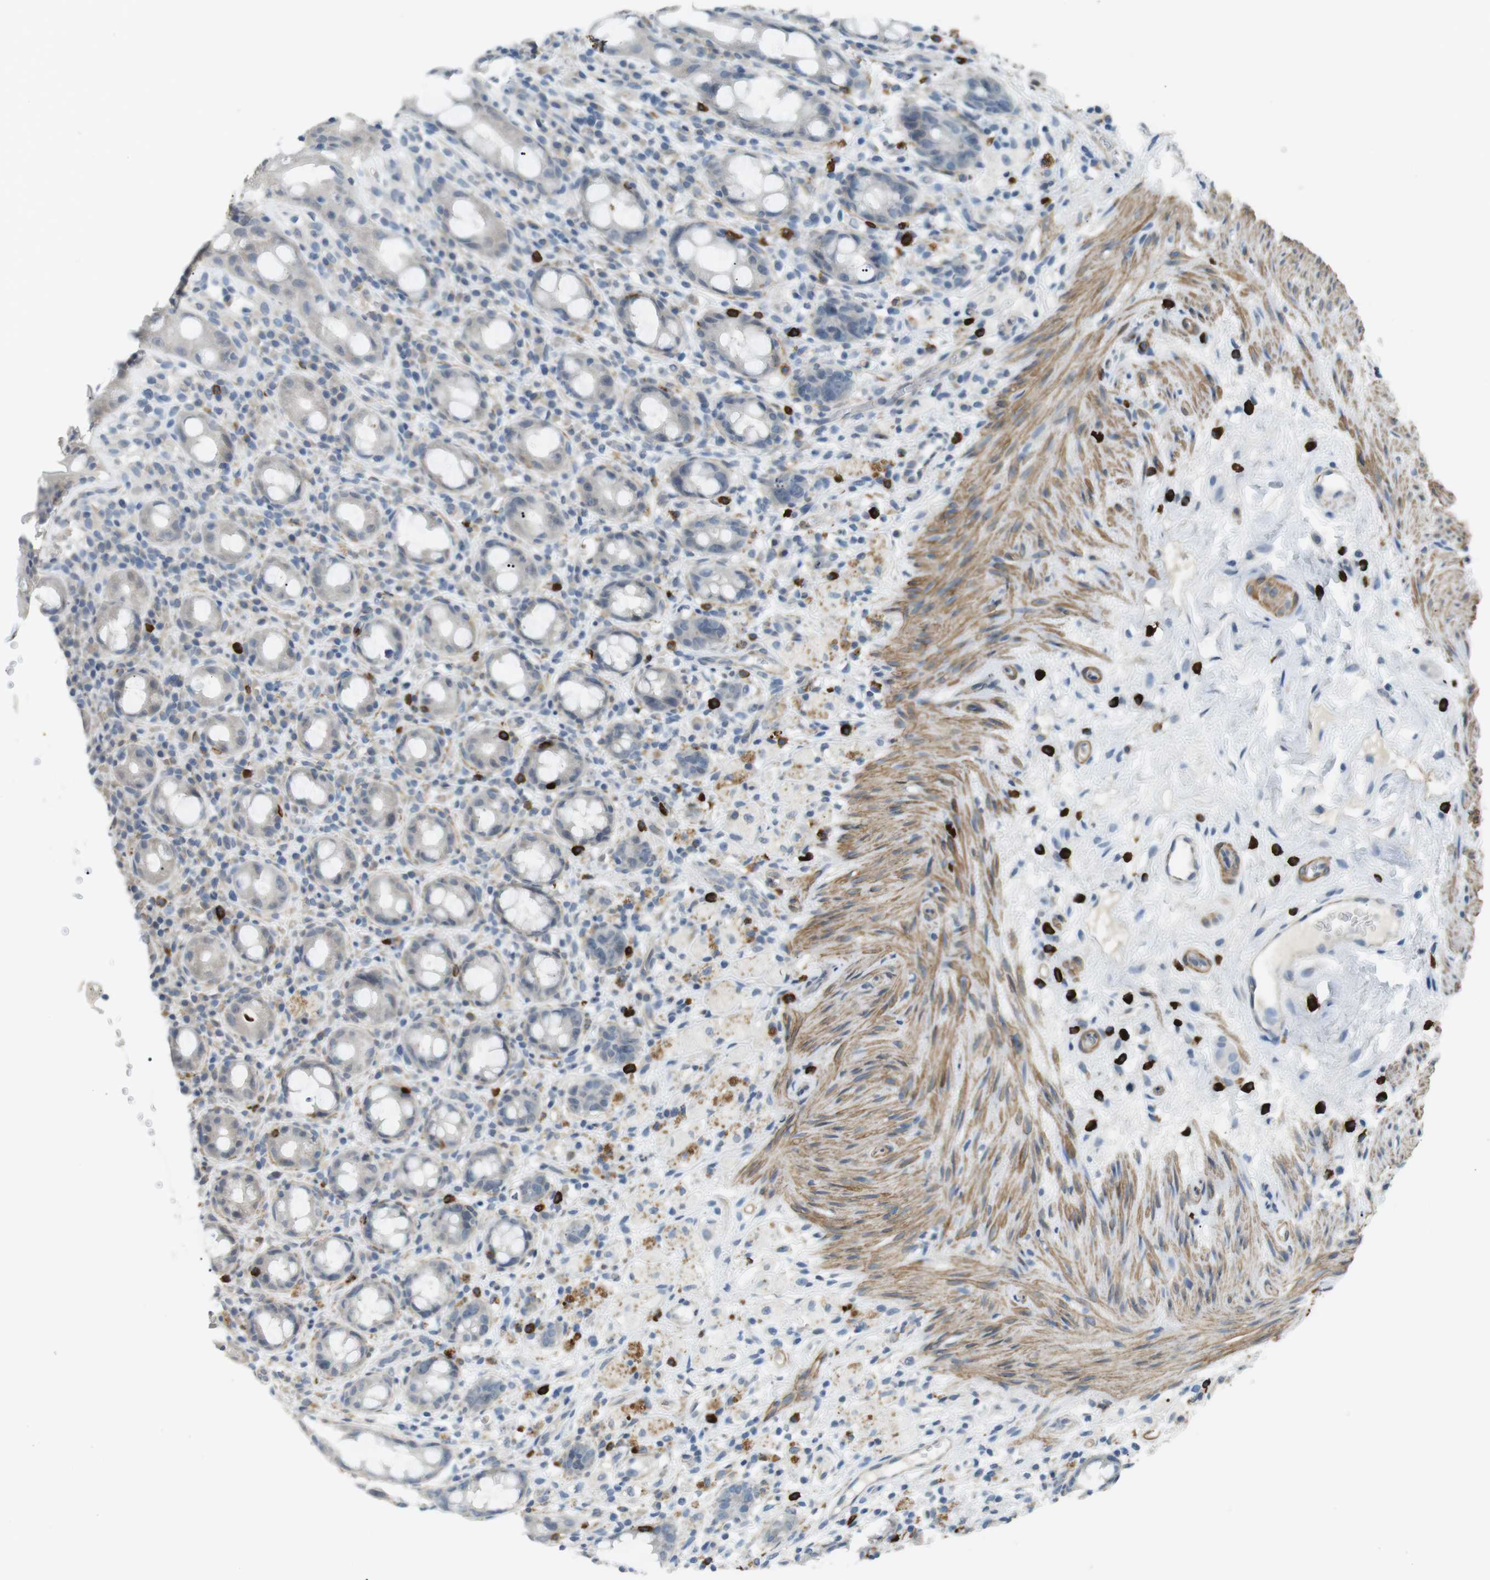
{"staining": {"intensity": "negative", "quantity": "none", "location": "none"}, "tissue": "rectum", "cell_type": "Glandular cells", "image_type": "normal", "snomed": [{"axis": "morphology", "description": "Normal tissue, NOS"}, {"axis": "topography", "description": "Rectum"}], "caption": "Immunohistochemical staining of normal rectum exhibits no significant staining in glandular cells. (DAB (3,3'-diaminobenzidine) immunohistochemistry (IHC) with hematoxylin counter stain).", "gene": "GZMM", "patient": {"sex": "male", "age": 44}}